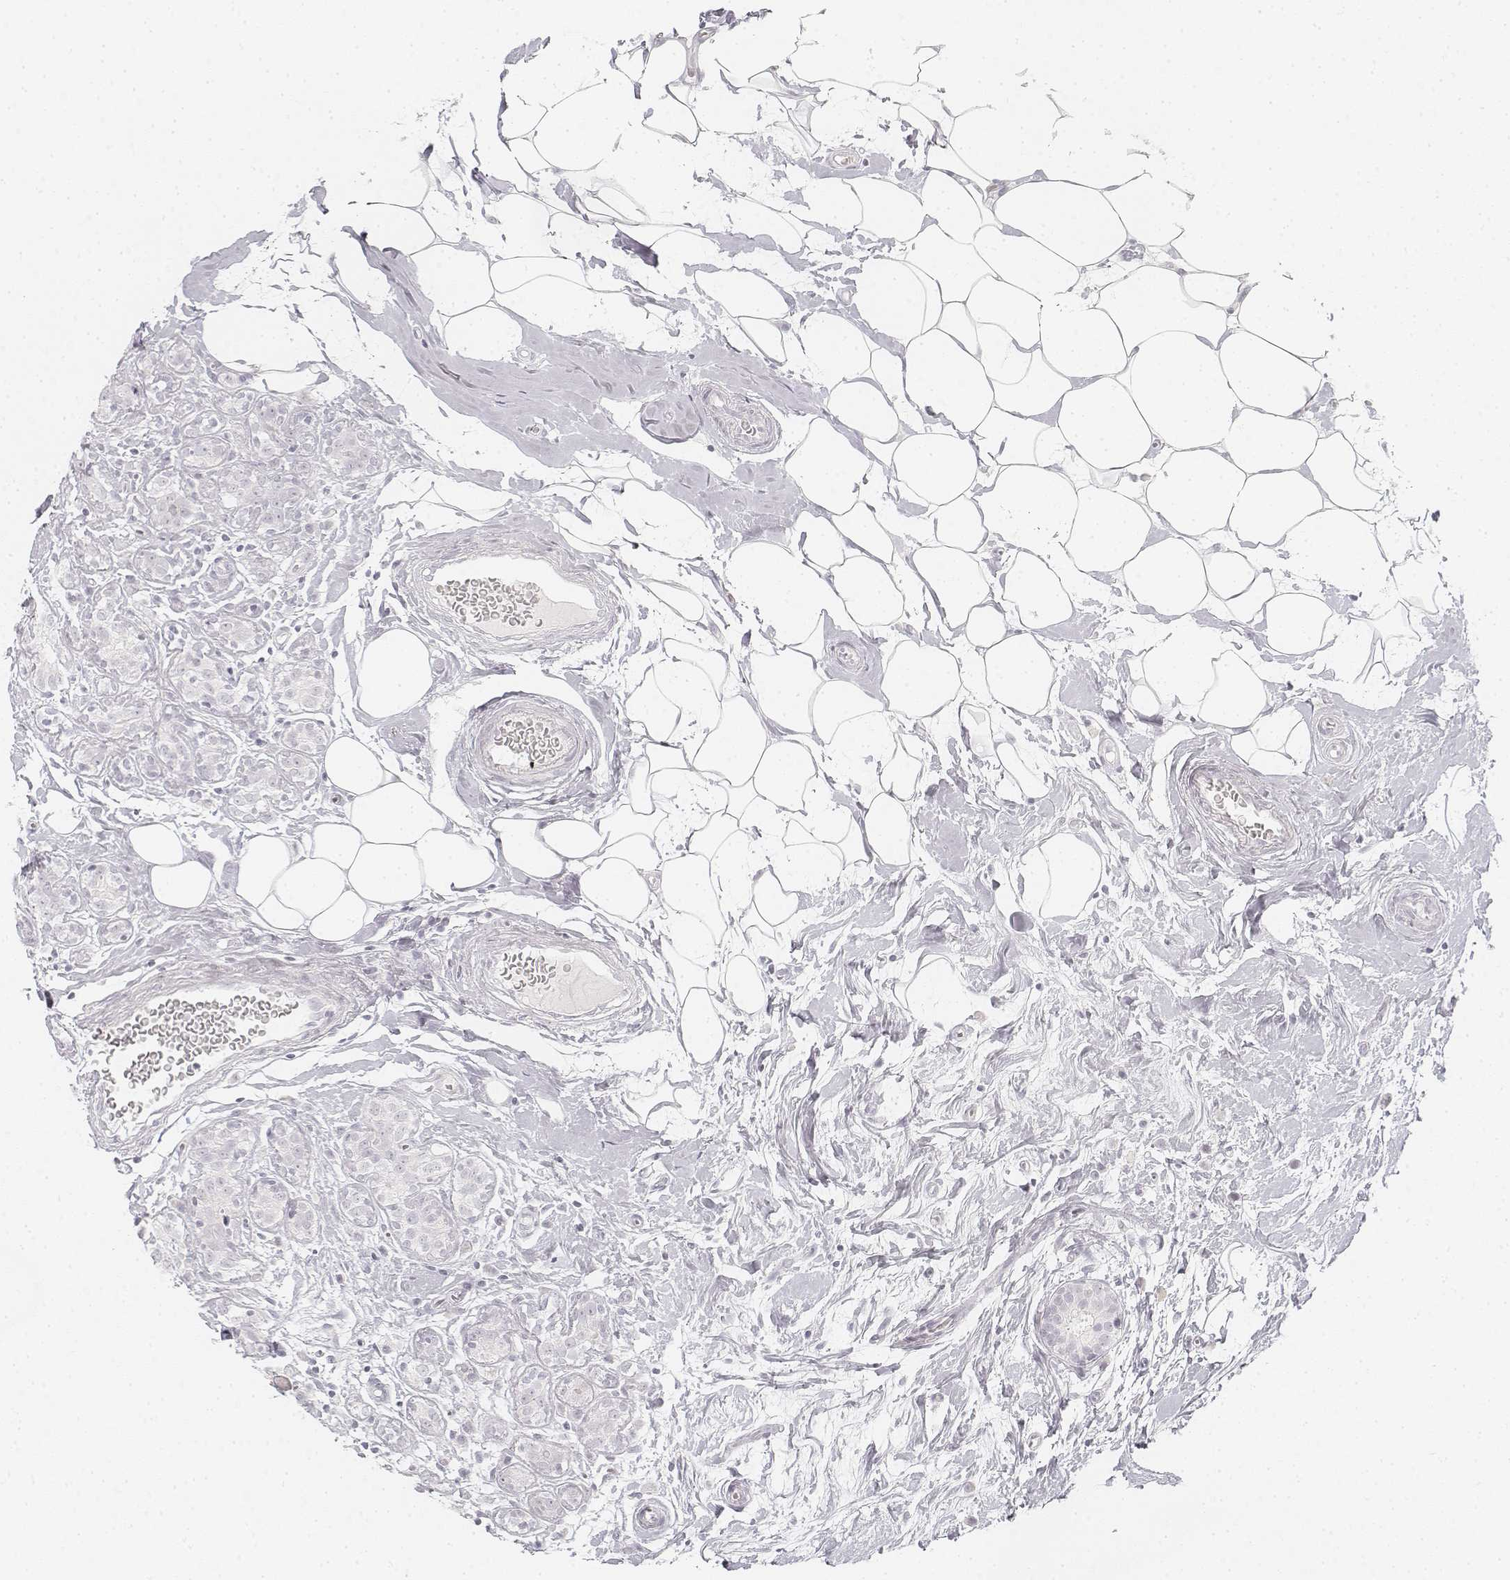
{"staining": {"intensity": "negative", "quantity": "none", "location": "none"}, "tissue": "breast cancer", "cell_type": "Tumor cells", "image_type": "cancer", "snomed": [{"axis": "morphology", "description": "Normal tissue, NOS"}, {"axis": "morphology", "description": "Duct carcinoma"}, {"axis": "topography", "description": "Breast"}], "caption": "The image displays no significant positivity in tumor cells of breast cancer (invasive ductal carcinoma).", "gene": "KRT25", "patient": {"sex": "female", "age": 43}}